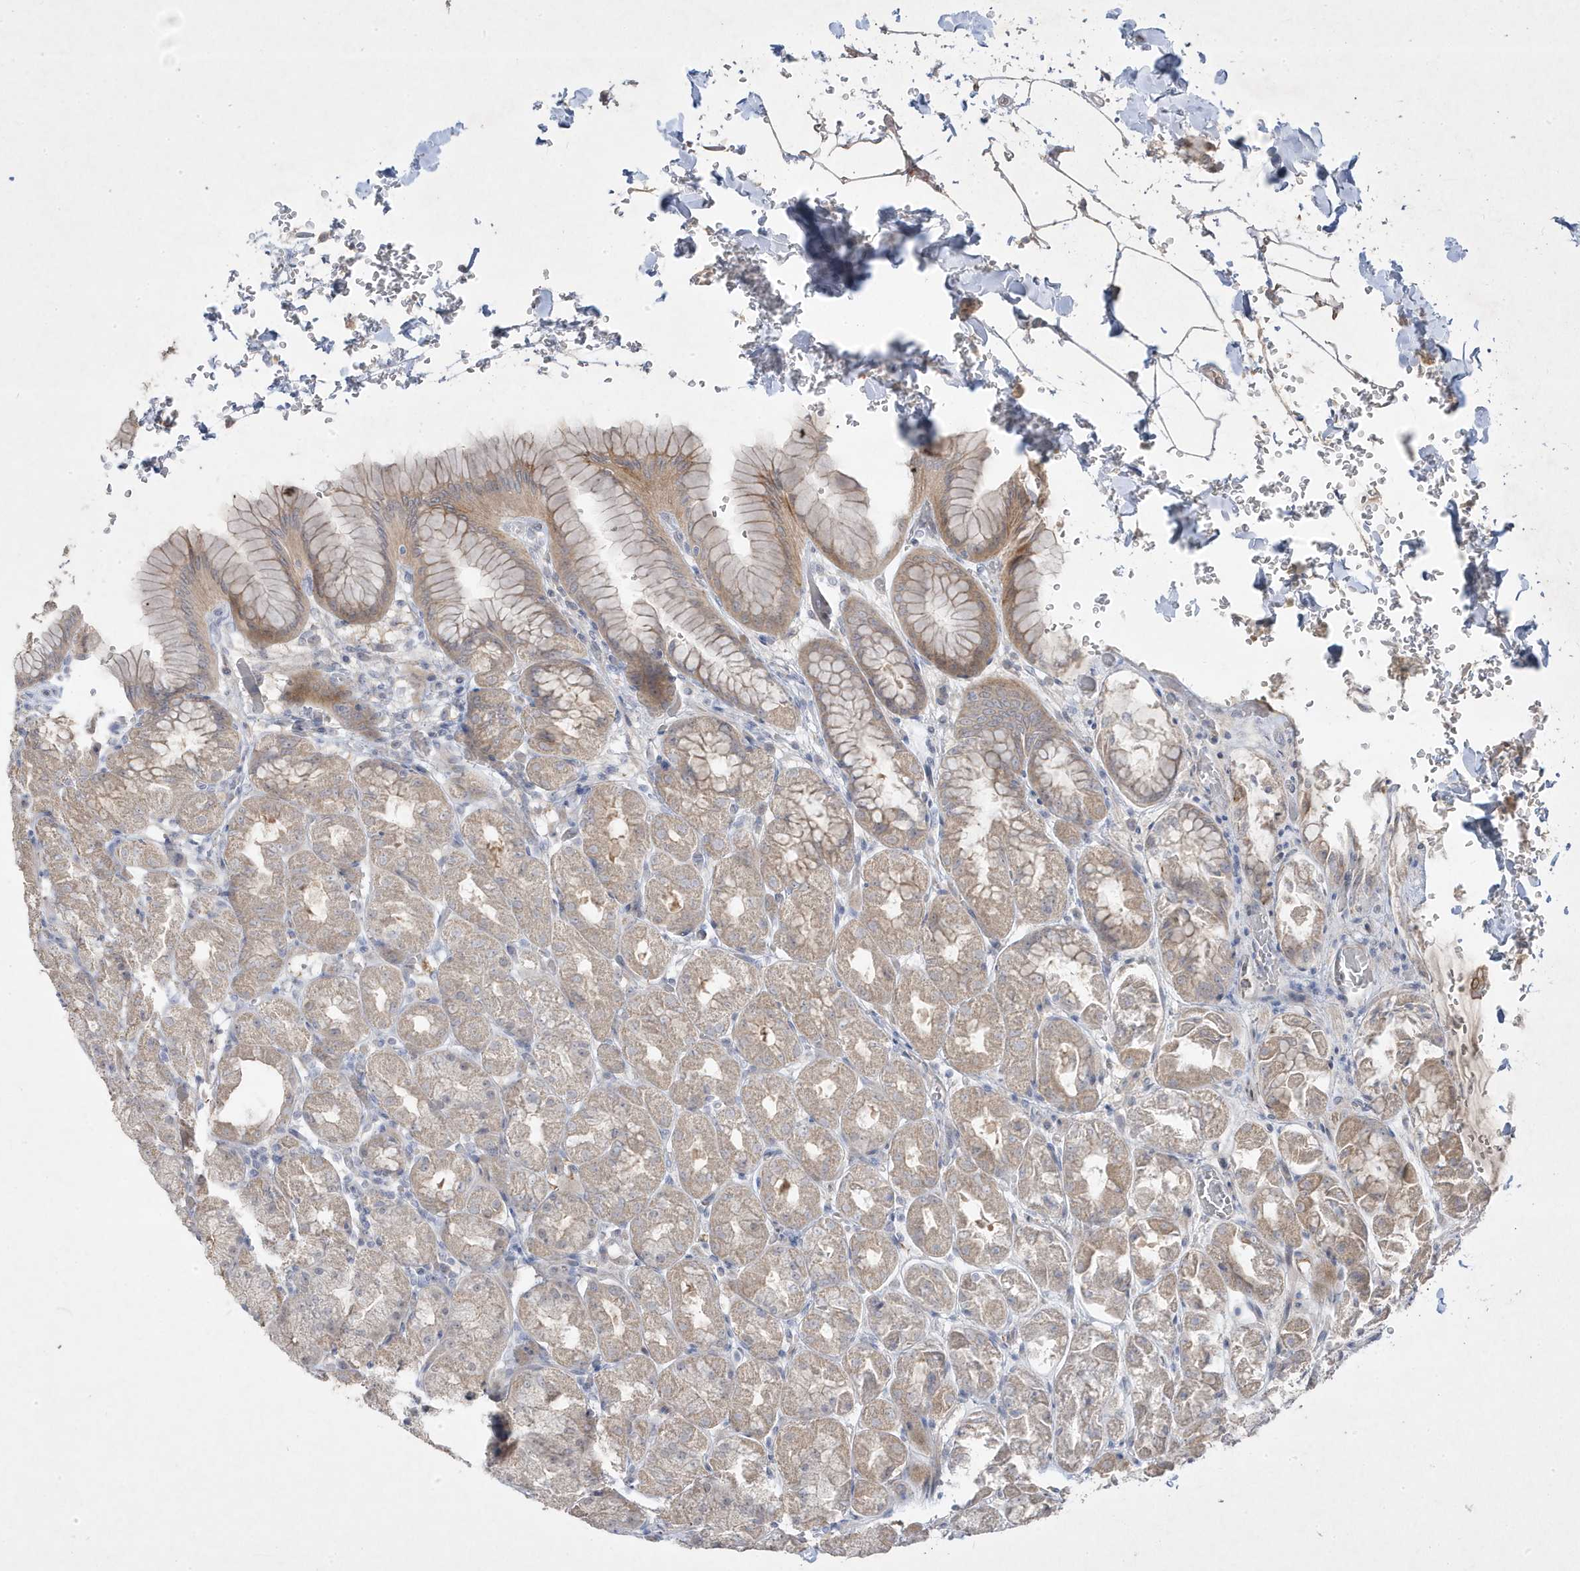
{"staining": {"intensity": "weak", "quantity": "<25%", "location": "cytoplasmic/membranous"}, "tissue": "stomach", "cell_type": "Glandular cells", "image_type": "normal", "snomed": [{"axis": "morphology", "description": "Normal tissue, NOS"}, {"axis": "topography", "description": "Stomach"}], "caption": "The IHC photomicrograph has no significant positivity in glandular cells of stomach. (DAB immunohistochemistry, high magnification).", "gene": "RGL4", "patient": {"sex": "male", "age": 42}}